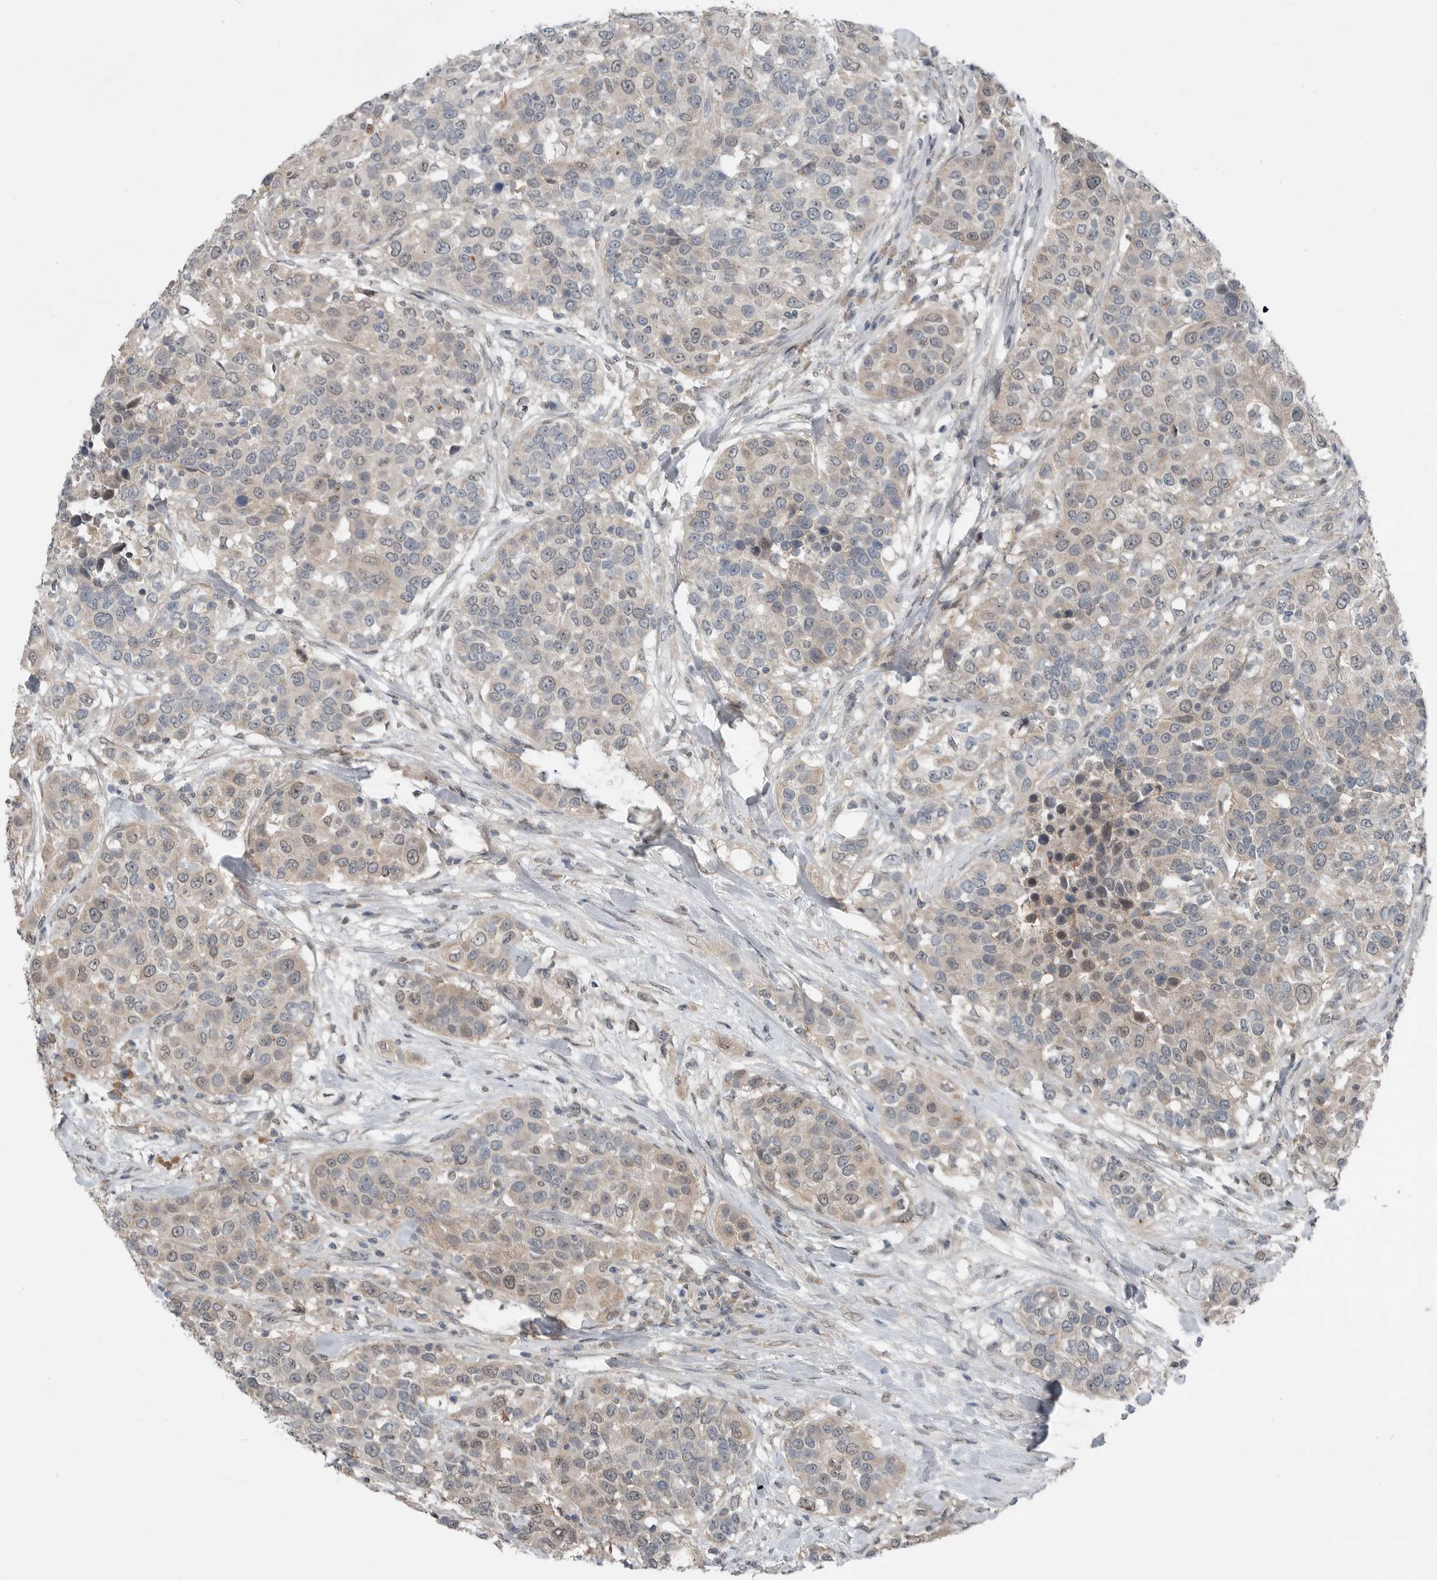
{"staining": {"intensity": "weak", "quantity": "<25%", "location": "nuclear"}, "tissue": "urothelial cancer", "cell_type": "Tumor cells", "image_type": "cancer", "snomed": [{"axis": "morphology", "description": "Urothelial carcinoma, High grade"}, {"axis": "topography", "description": "Urinary bladder"}], "caption": "Histopathology image shows no significant protein expression in tumor cells of urothelial carcinoma (high-grade).", "gene": "MFAP3L", "patient": {"sex": "female", "age": 80}}